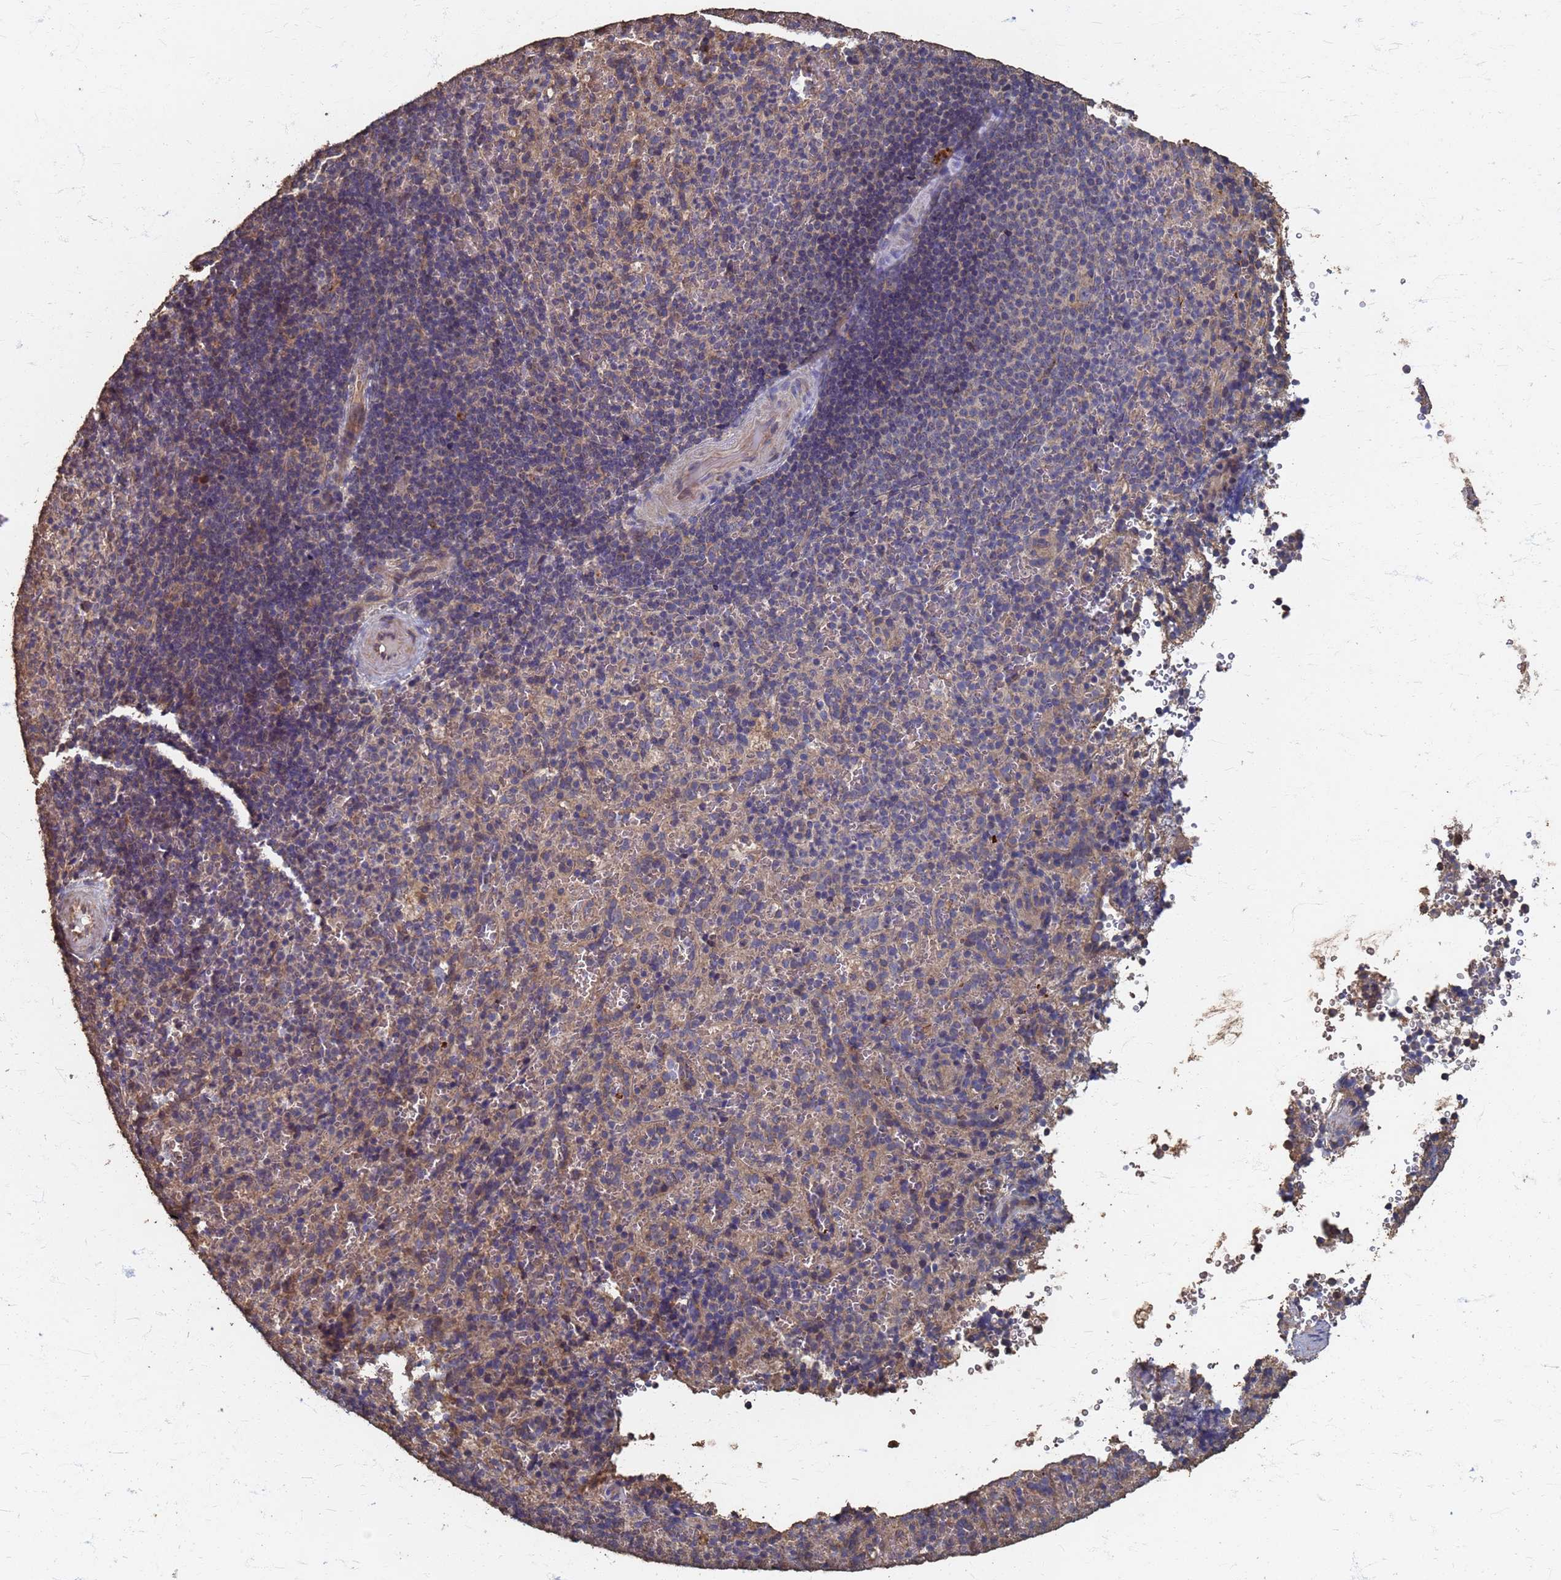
{"staining": {"intensity": "moderate", "quantity": "<25%", "location": "cytoplasmic/membranous"}, "tissue": "spleen", "cell_type": "Cells in red pulp", "image_type": "normal", "snomed": [{"axis": "morphology", "description": "Normal tissue, NOS"}, {"axis": "topography", "description": "Spleen"}], "caption": "Moderate cytoplasmic/membranous staining is identified in approximately <25% of cells in red pulp in benign spleen. Immunohistochemistry stains the protein in brown and the nuclei are stained blue.", "gene": "DPH5", "patient": {"sex": "female", "age": 21}}